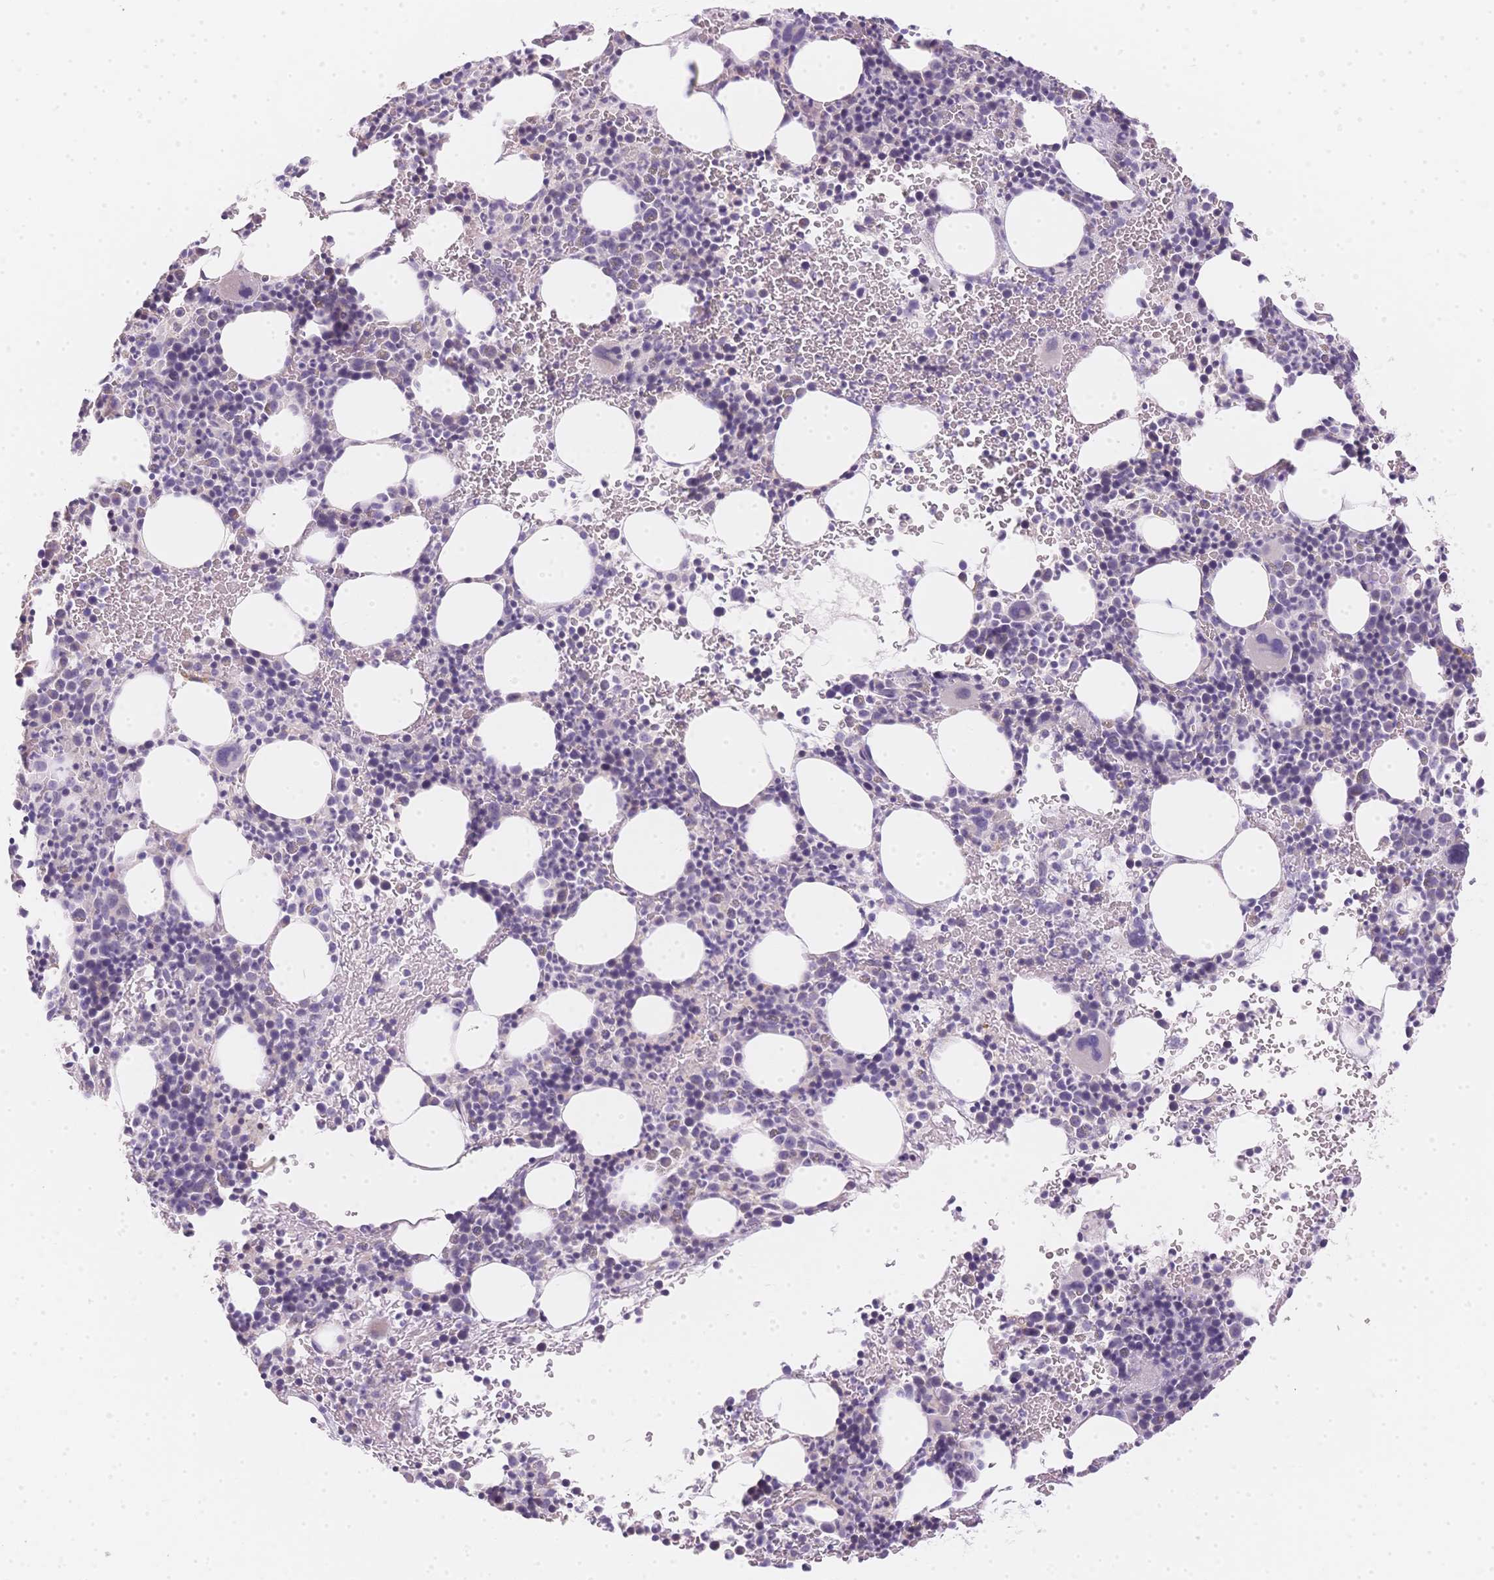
{"staining": {"intensity": "negative", "quantity": "none", "location": "none"}, "tissue": "bone marrow", "cell_type": "Hematopoietic cells", "image_type": "normal", "snomed": [{"axis": "morphology", "description": "Normal tissue, NOS"}, {"axis": "topography", "description": "Bone marrow"}], "caption": "High power microscopy photomicrograph of an IHC histopathology image of unremarkable bone marrow, revealing no significant expression in hematopoietic cells. (Immunohistochemistry (ihc), brightfield microscopy, high magnification).", "gene": "SMYD1", "patient": {"sex": "male", "age": 63}}